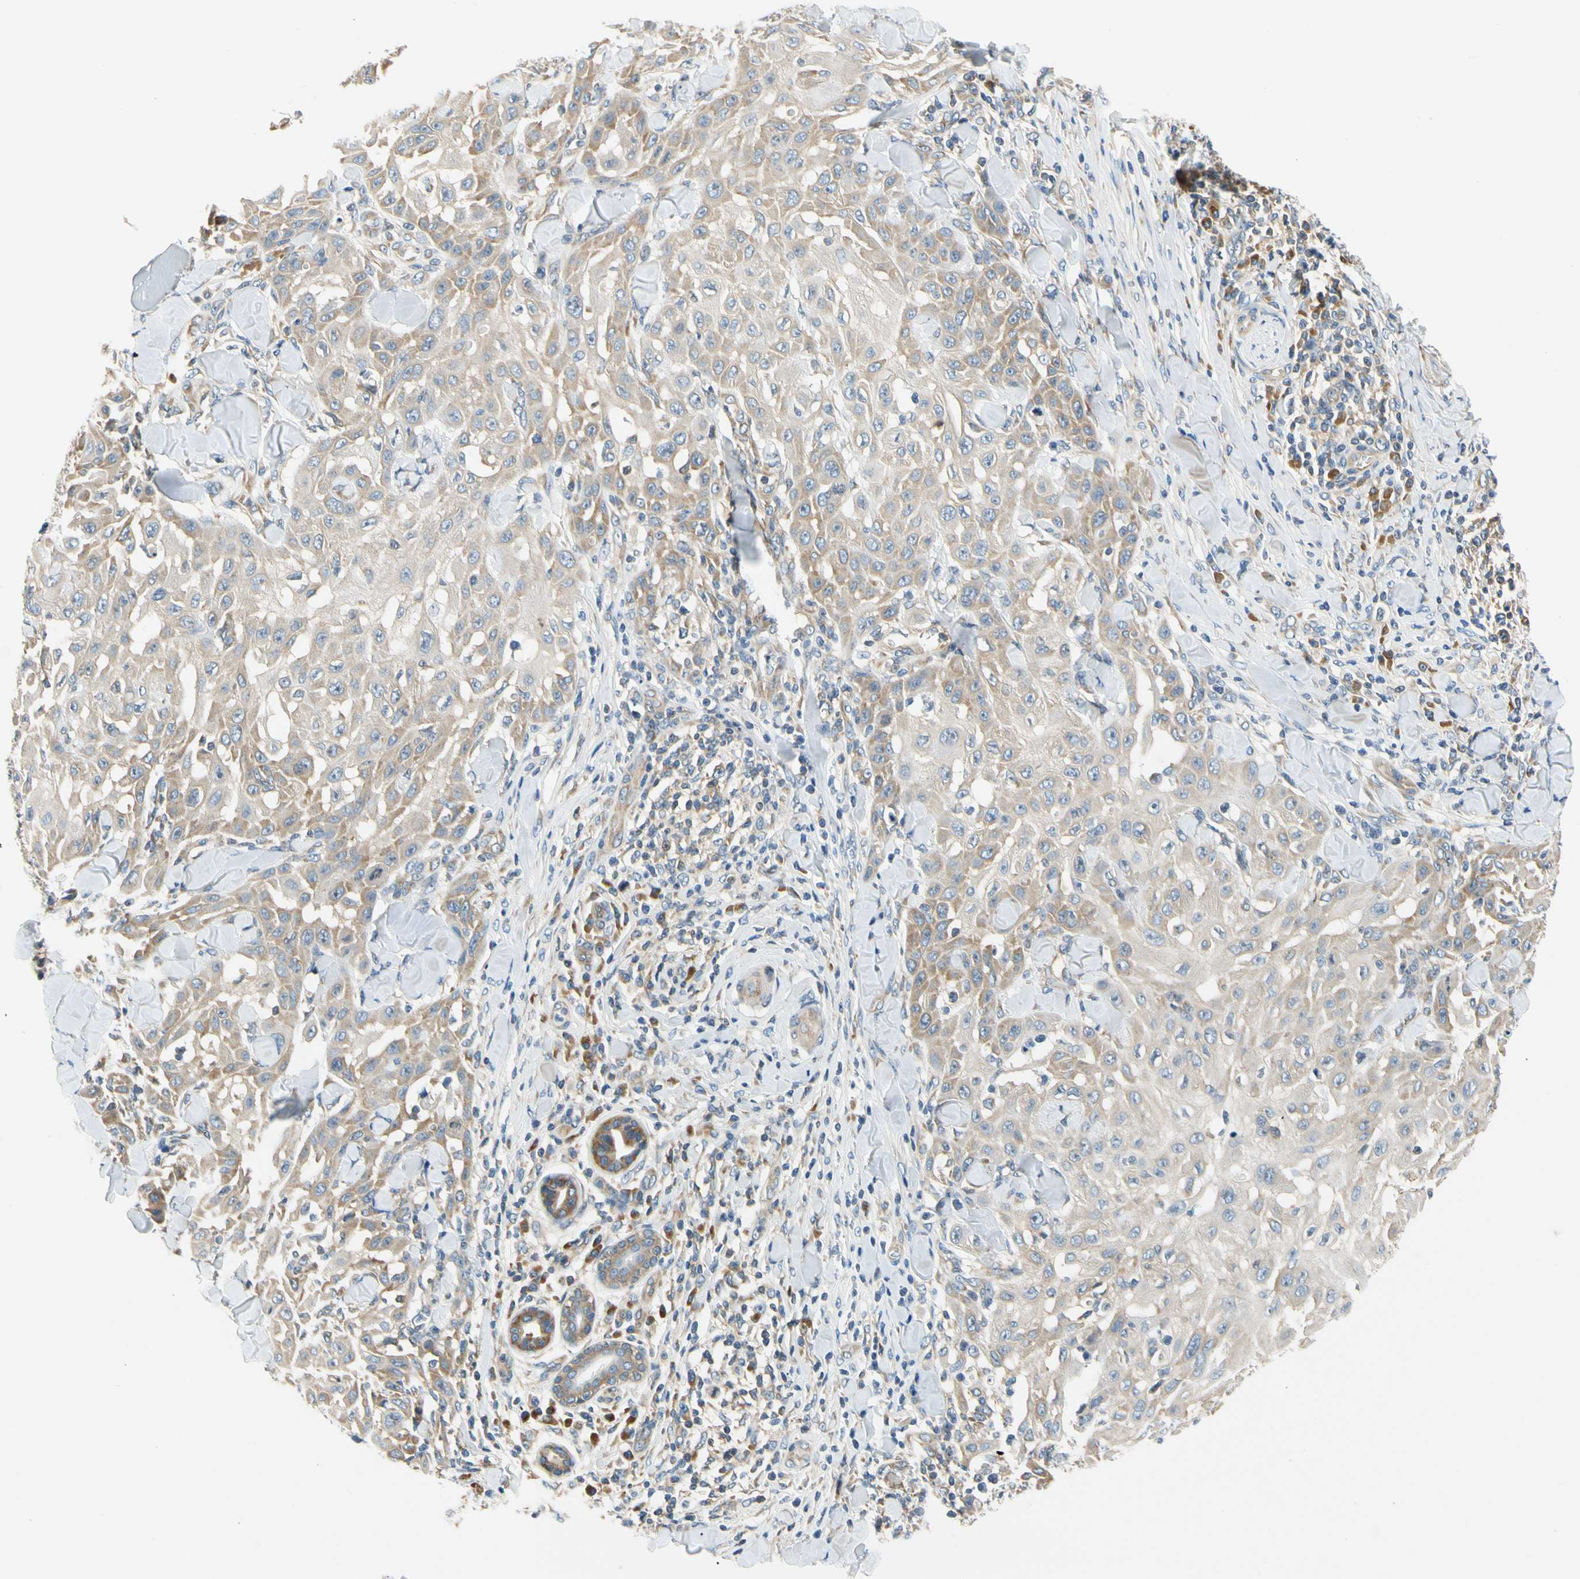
{"staining": {"intensity": "weak", "quantity": ">75%", "location": "cytoplasmic/membranous"}, "tissue": "skin cancer", "cell_type": "Tumor cells", "image_type": "cancer", "snomed": [{"axis": "morphology", "description": "Squamous cell carcinoma, NOS"}, {"axis": "topography", "description": "Skin"}], "caption": "A micrograph of skin squamous cell carcinoma stained for a protein reveals weak cytoplasmic/membranous brown staining in tumor cells. (brown staining indicates protein expression, while blue staining denotes nuclei).", "gene": "LRRC47", "patient": {"sex": "male", "age": 24}}